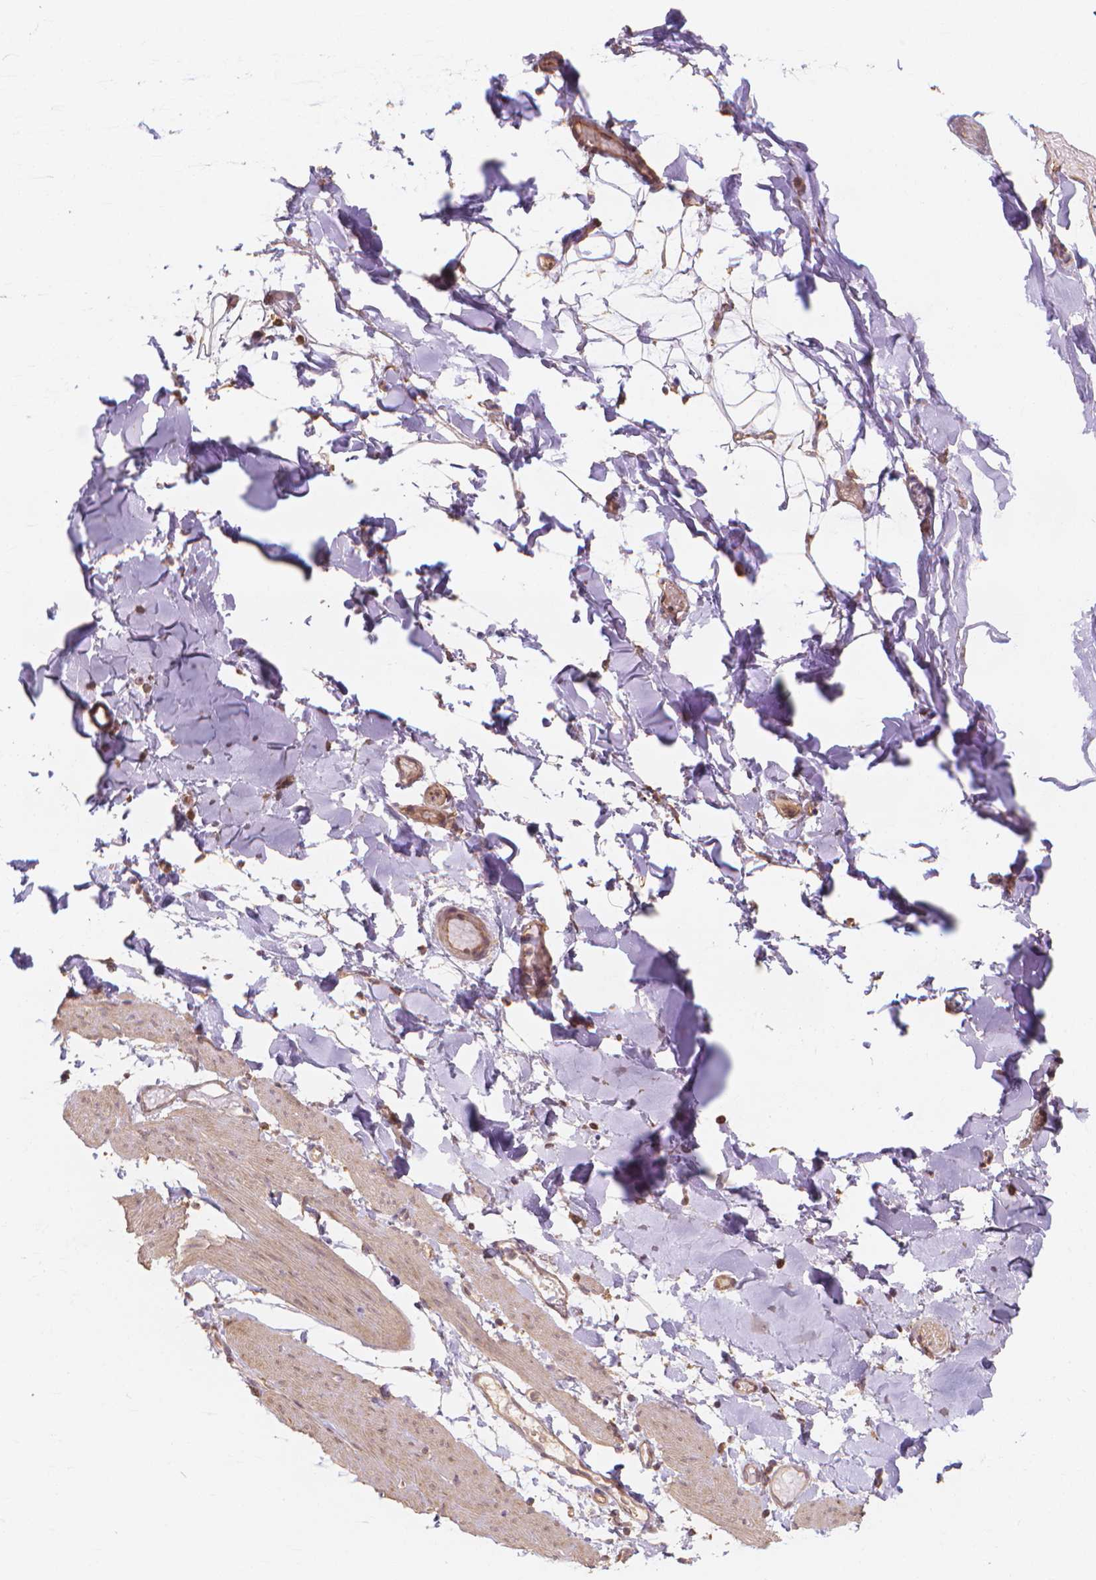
{"staining": {"intensity": "moderate", "quantity": ">75%", "location": "cytoplasmic/membranous"}, "tissue": "adipose tissue", "cell_type": "Adipocytes", "image_type": "normal", "snomed": [{"axis": "morphology", "description": "Normal tissue, NOS"}, {"axis": "topography", "description": "Gallbladder"}, {"axis": "topography", "description": "Peripheral nerve tissue"}], "caption": "IHC (DAB) staining of unremarkable adipose tissue displays moderate cytoplasmic/membranous protein expression in approximately >75% of adipocytes. The protein is shown in brown color, while the nuclei are stained blue.", "gene": "TAB2", "patient": {"sex": "female", "age": 45}}